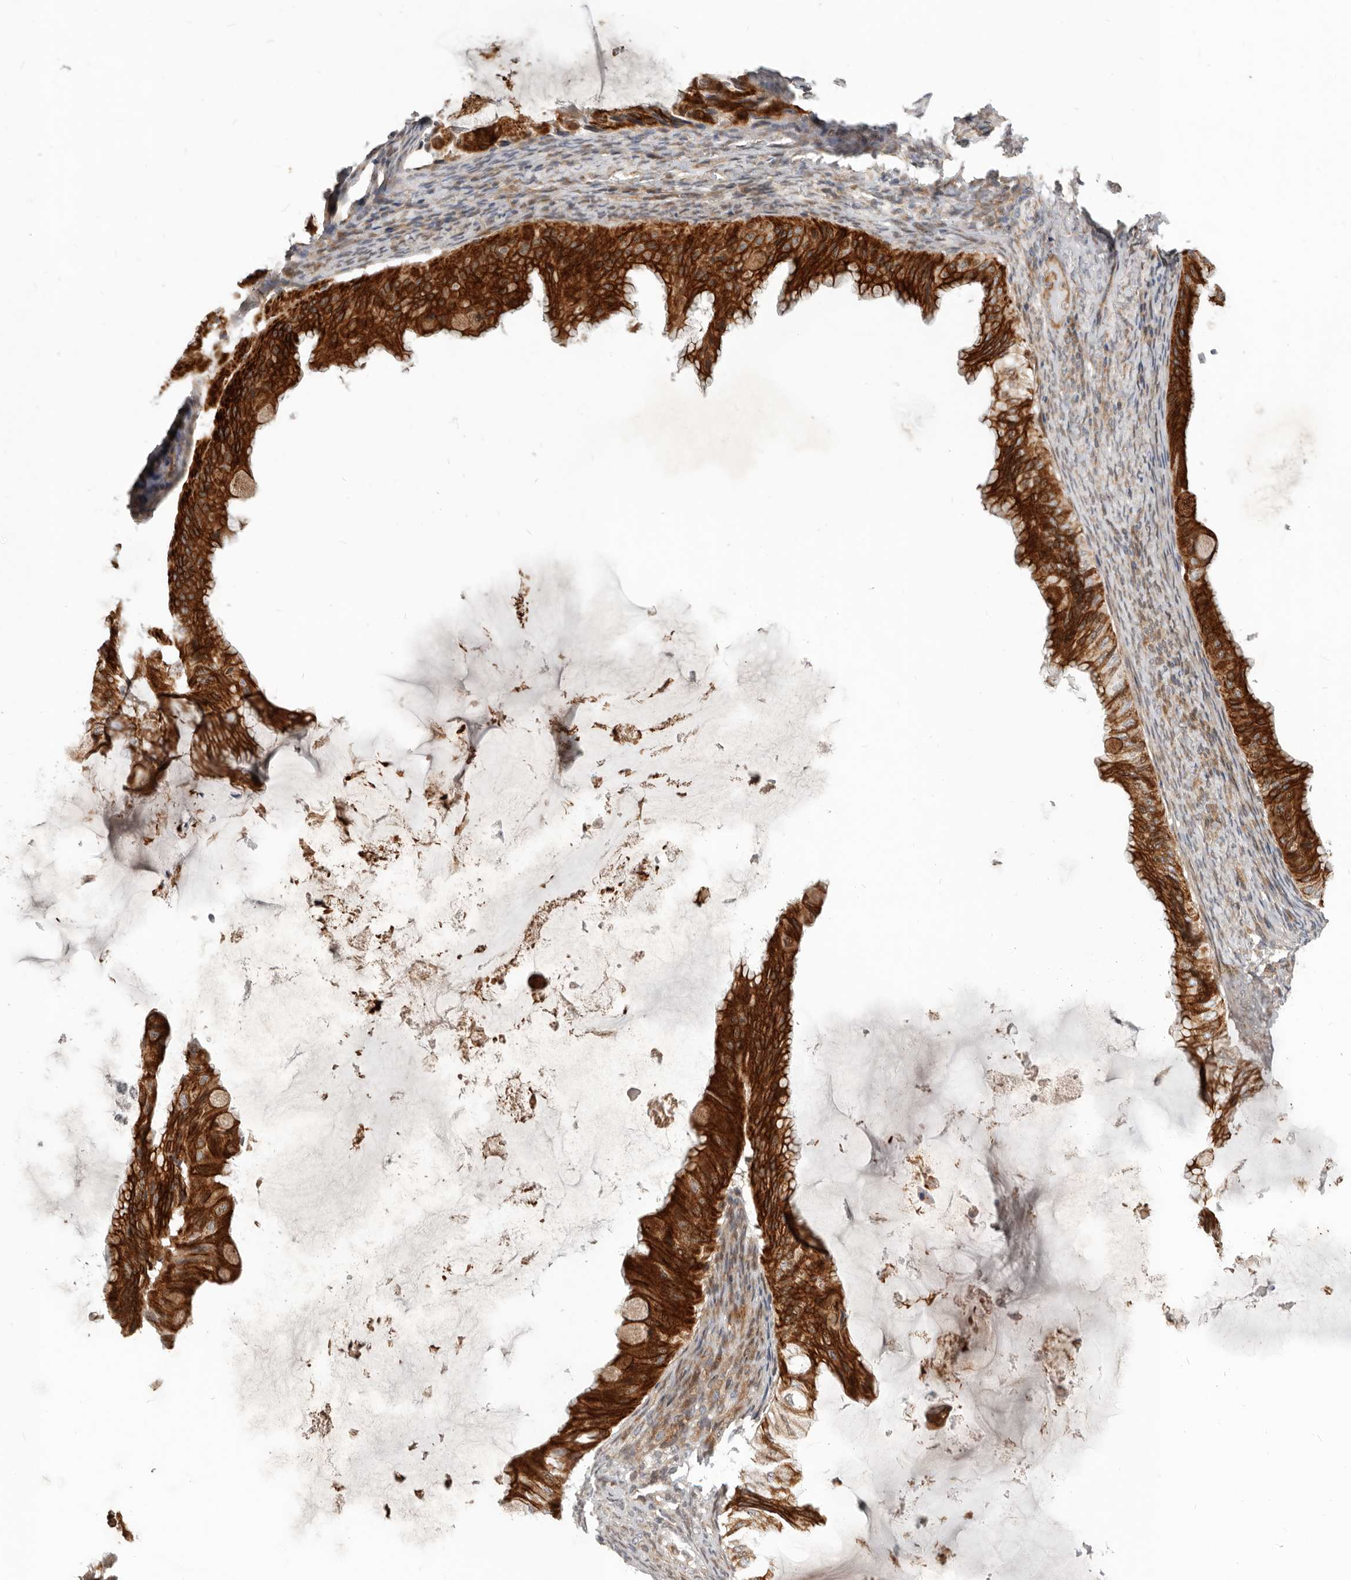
{"staining": {"intensity": "strong", "quantity": ">75%", "location": "cytoplasmic/membranous"}, "tissue": "ovarian cancer", "cell_type": "Tumor cells", "image_type": "cancer", "snomed": [{"axis": "morphology", "description": "Cystadenocarcinoma, mucinous, NOS"}, {"axis": "topography", "description": "Ovary"}], "caption": "Tumor cells exhibit high levels of strong cytoplasmic/membranous positivity in about >75% of cells in human ovarian cancer (mucinous cystadenocarcinoma).", "gene": "NPY4R", "patient": {"sex": "female", "age": 61}}